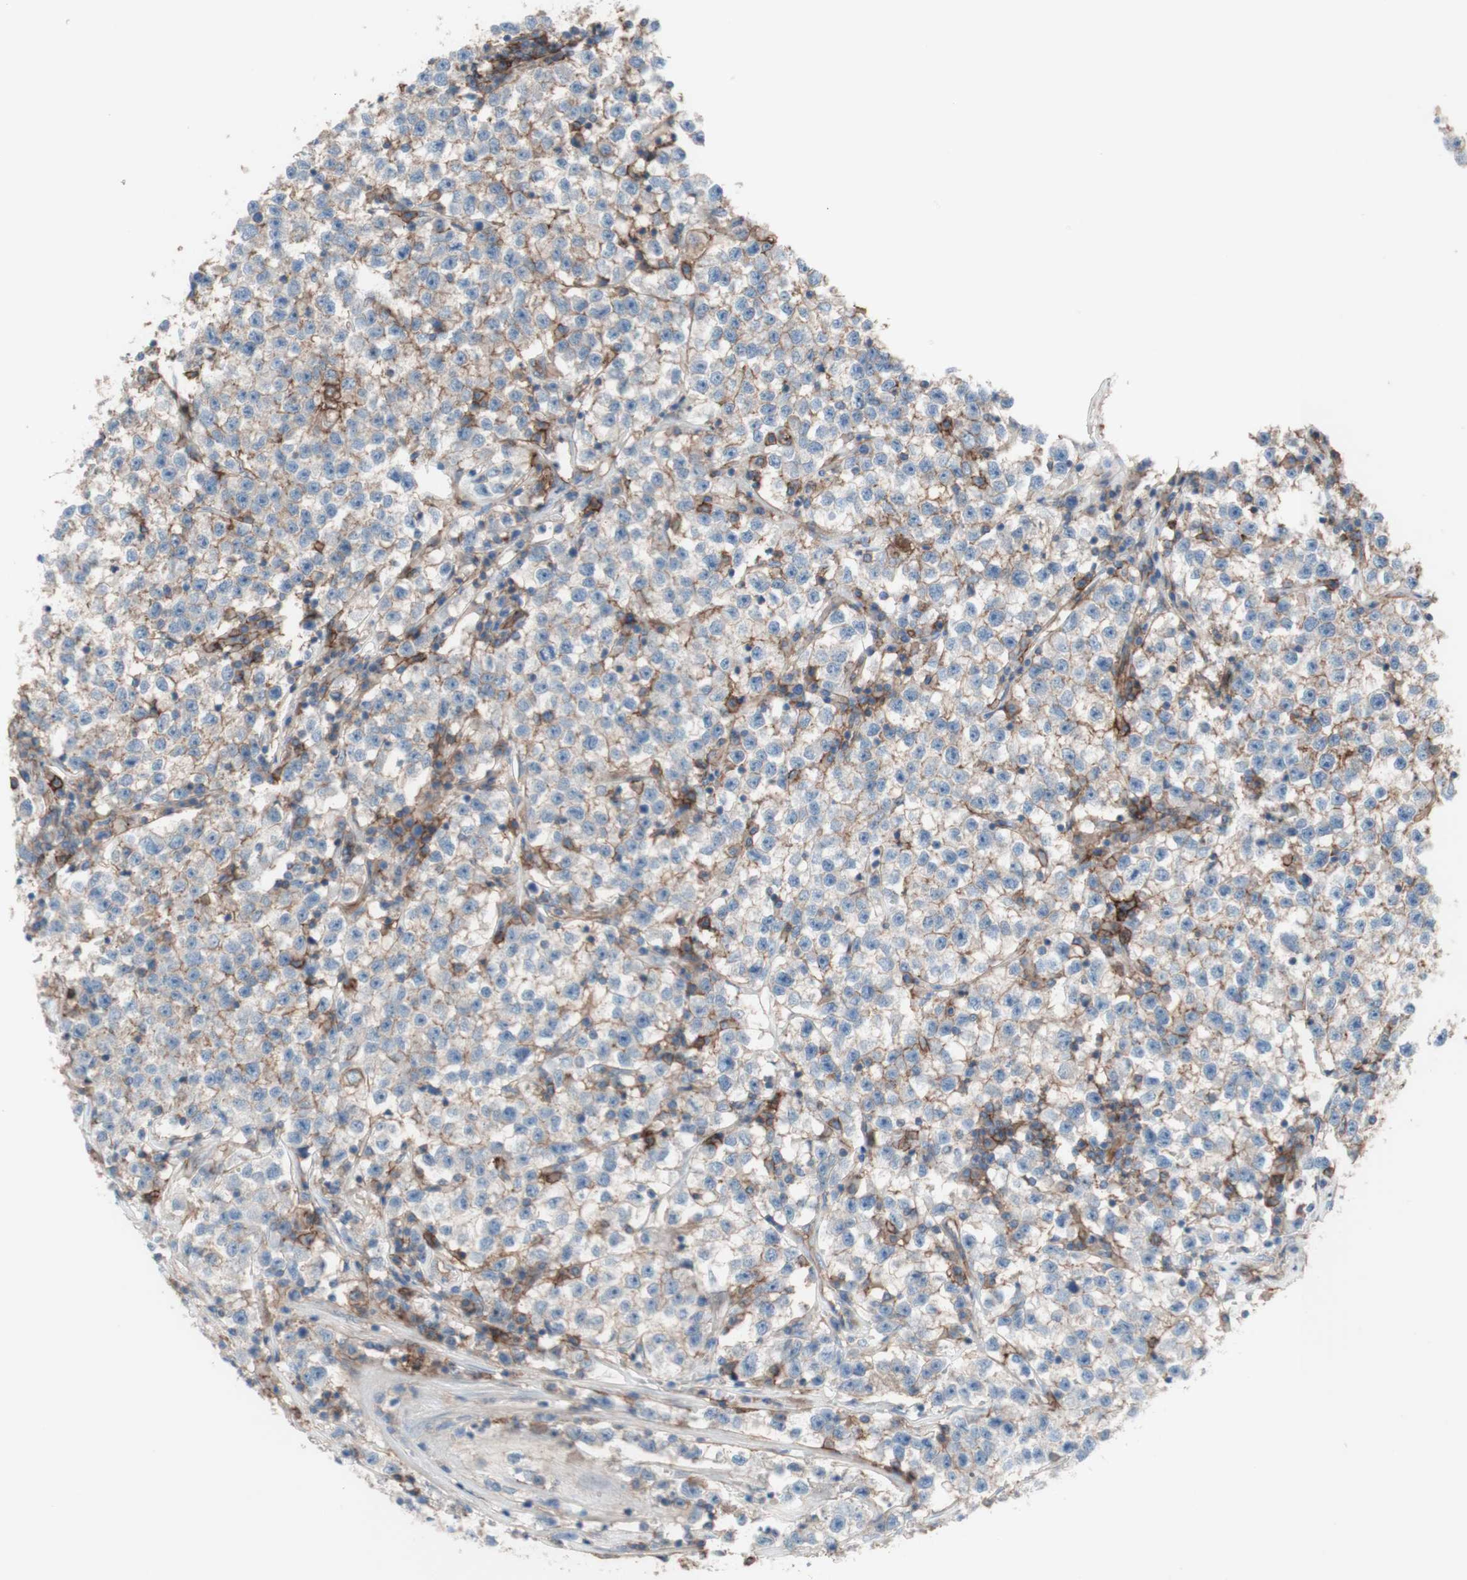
{"staining": {"intensity": "weak", "quantity": "25%-75%", "location": "cytoplasmic/membranous"}, "tissue": "testis cancer", "cell_type": "Tumor cells", "image_type": "cancer", "snomed": [{"axis": "morphology", "description": "Seminoma, NOS"}, {"axis": "topography", "description": "Testis"}], "caption": "This is a histology image of immunohistochemistry (IHC) staining of testis cancer (seminoma), which shows weak staining in the cytoplasmic/membranous of tumor cells.", "gene": "CD46", "patient": {"sex": "male", "age": 22}}